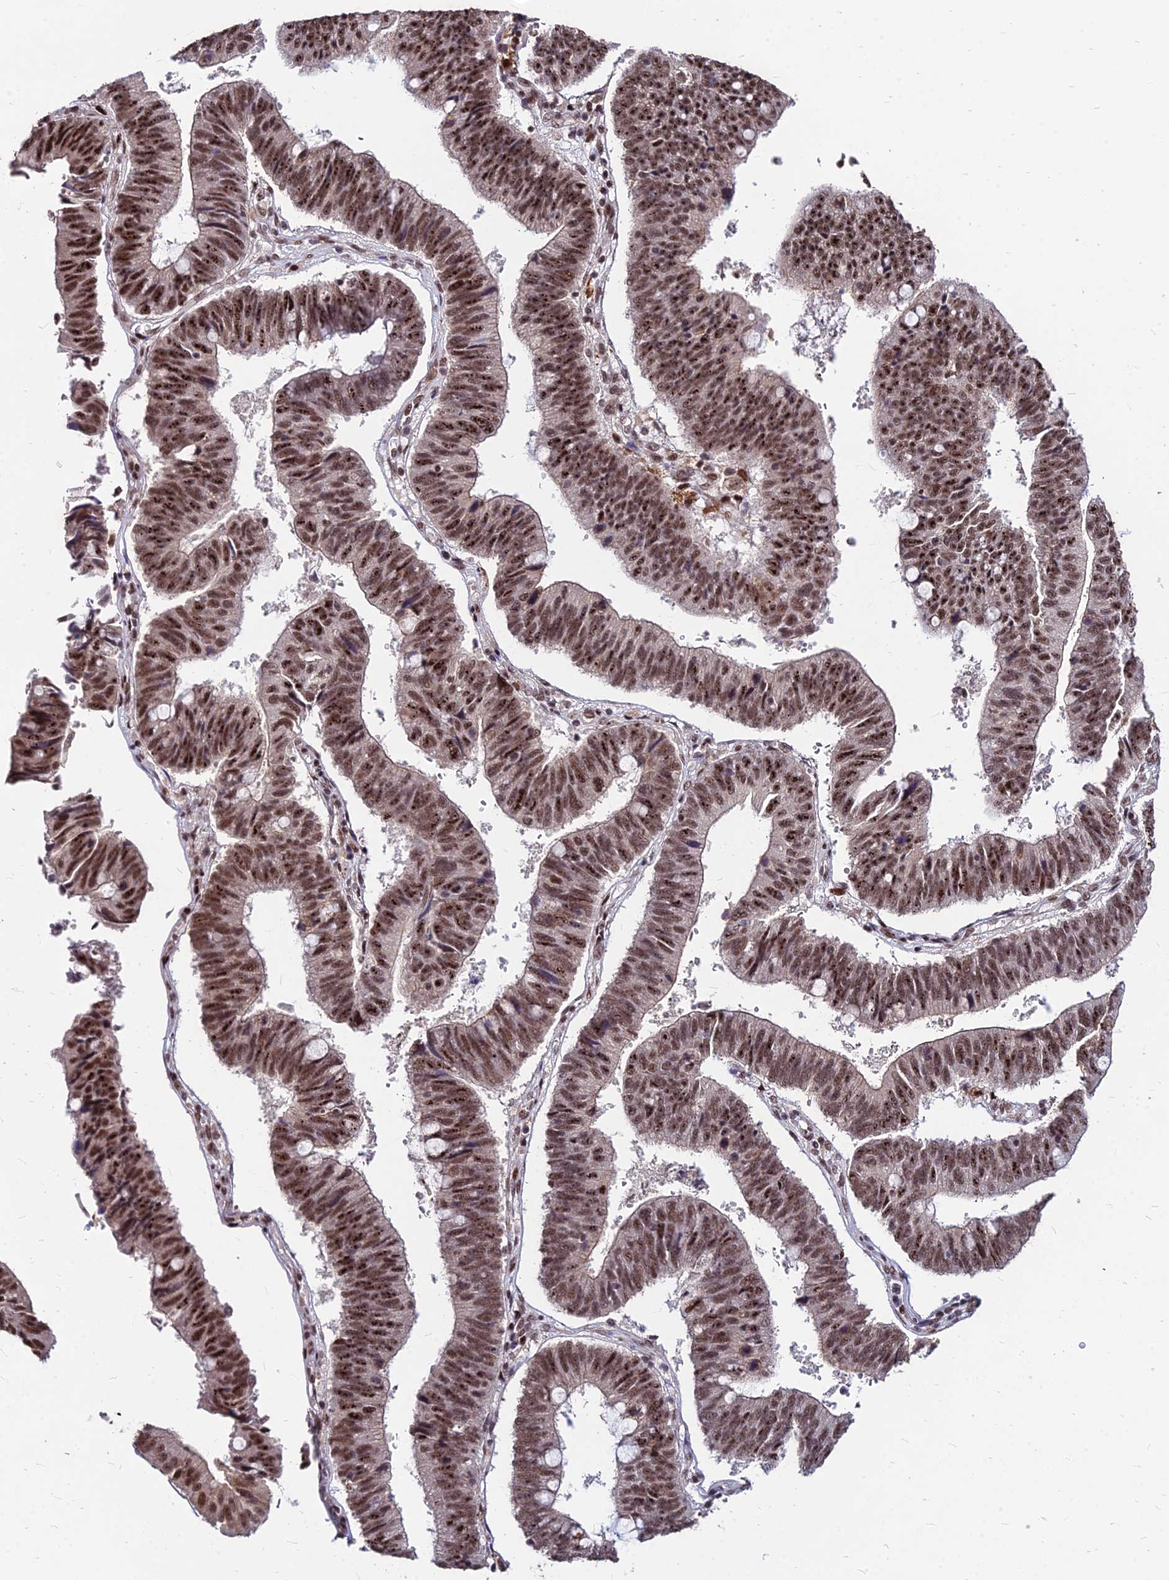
{"staining": {"intensity": "strong", "quantity": ">75%", "location": "nuclear"}, "tissue": "stomach cancer", "cell_type": "Tumor cells", "image_type": "cancer", "snomed": [{"axis": "morphology", "description": "Adenocarcinoma, NOS"}, {"axis": "topography", "description": "Stomach"}], "caption": "Immunohistochemistry of human adenocarcinoma (stomach) exhibits high levels of strong nuclear expression in approximately >75% of tumor cells. Immunohistochemistry (ihc) stains the protein of interest in brown and the nuclei are stained blue.", "gene": "ZBED4", "patient": {"sex": "male", "age": 59}}